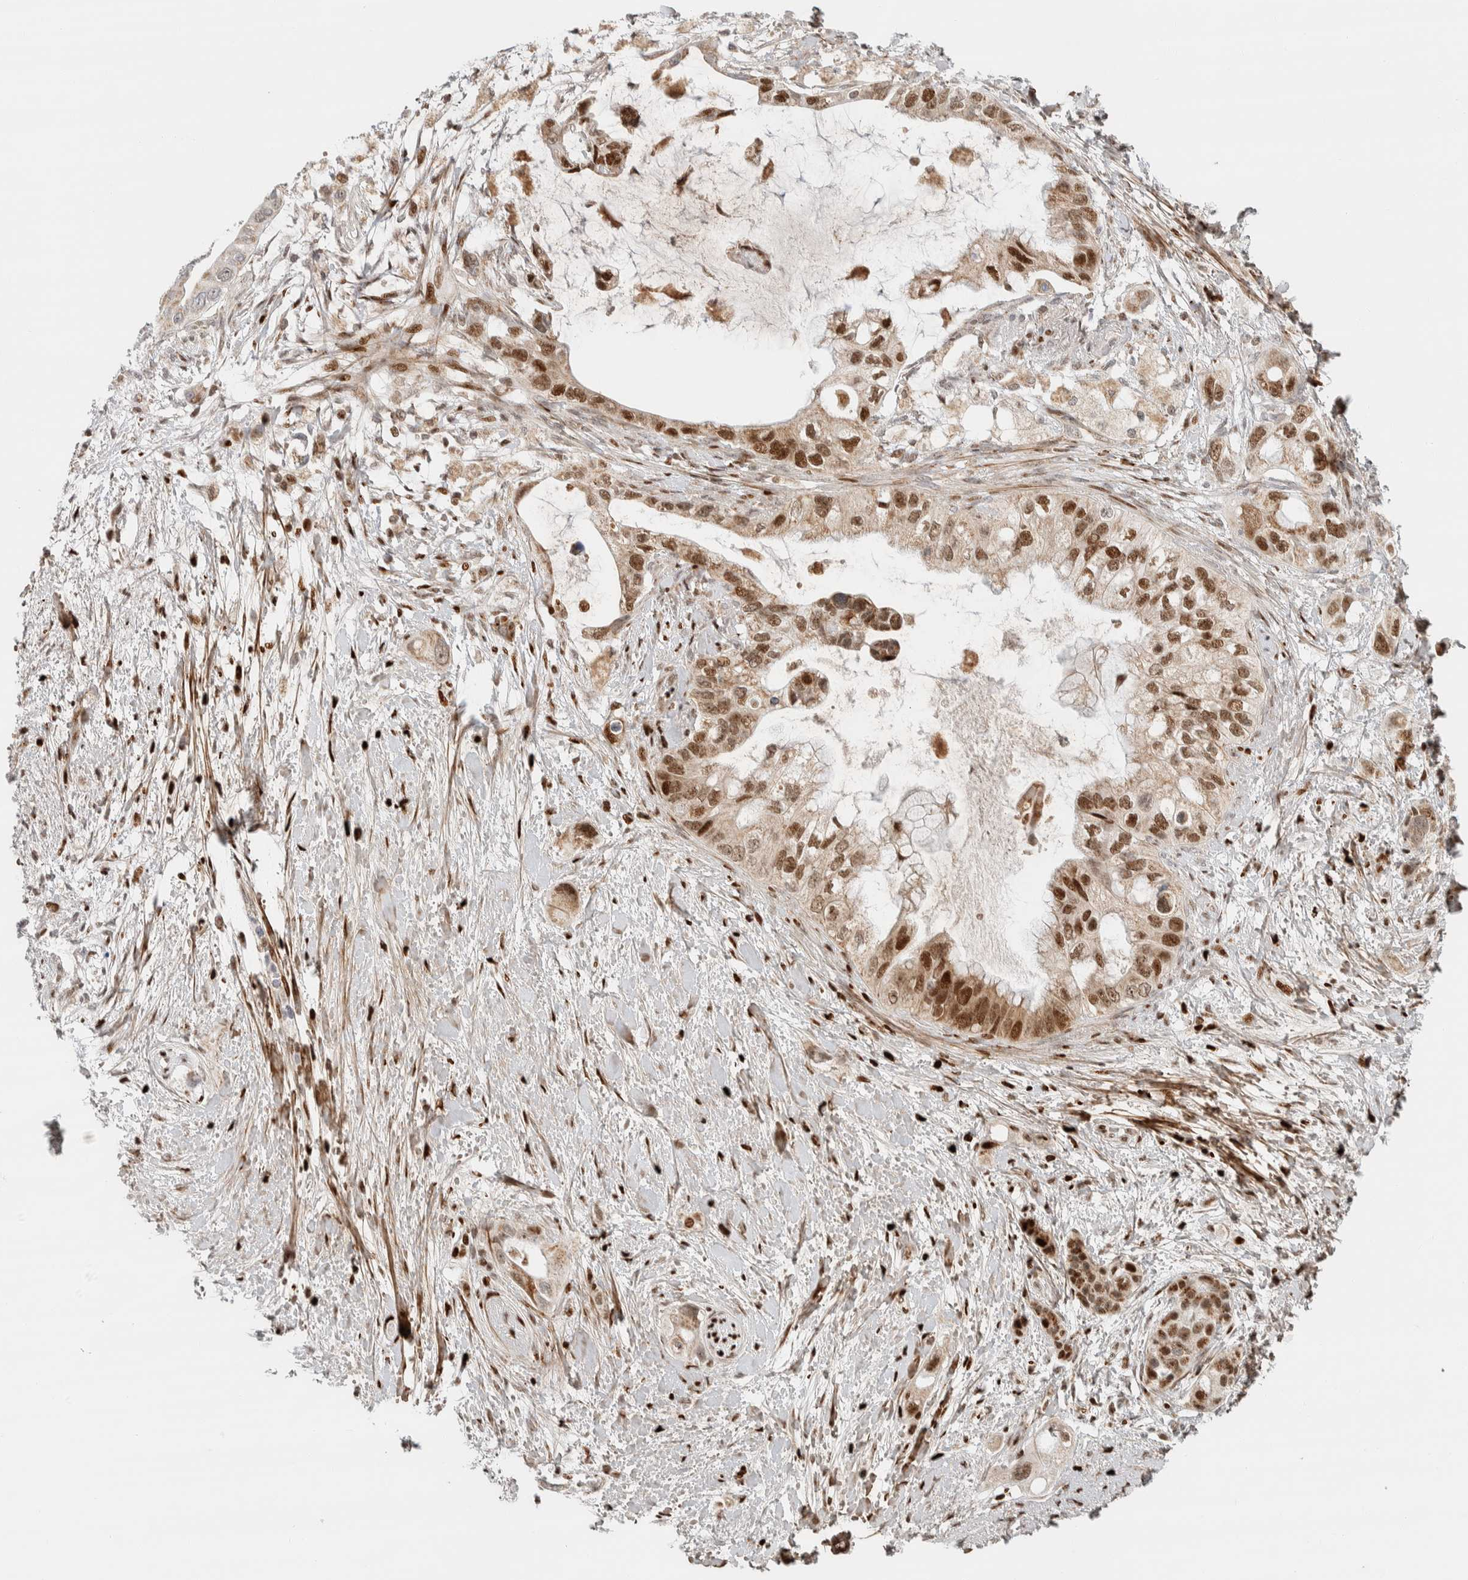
{"staining": {"intensity": "strong", "quantity": "25%-75%", "location": "cytoplasmic/membranous,nuclear"}, "tissue": "pancreatic cancer", "cell_type": "Tumor cells", "image_type": "cancer", "snomed": [{"axis": "morphology", "description": "Adenocarcinoma, NOS"}, {"axis": "topography", "description": "Pancreas"}], "caption": "A brown stain labels strong cytoplasmic/membranous and nuclear staining of a protein in pancreatic adenocarcinoma tumor cells. (DAB IHC, brown staining for protein, blue staining for nuclei).", "gene": "TSPAN32", "patient": {"sex": "female", "age": 56}}